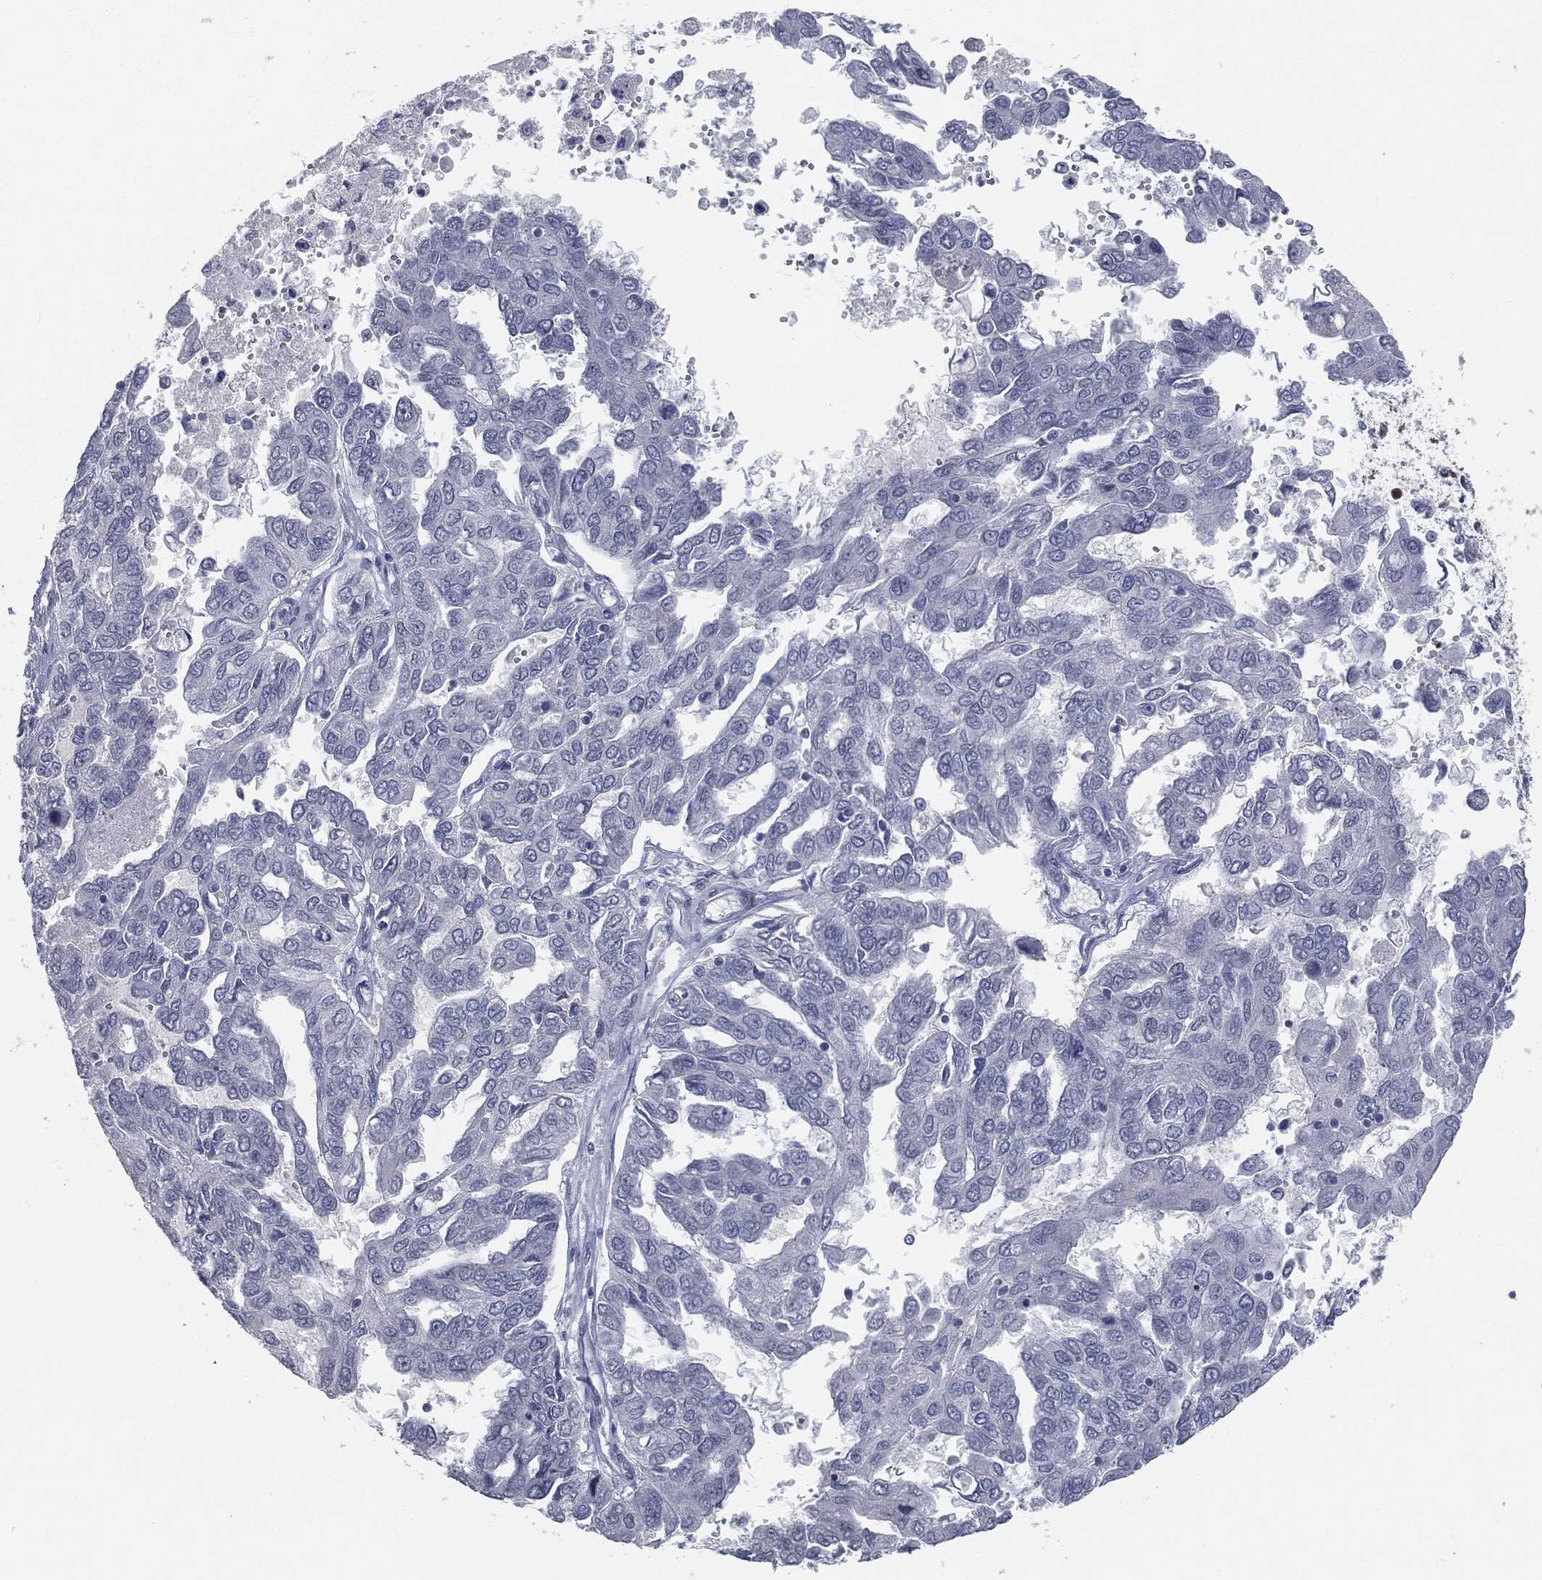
{"staining": {"intensity": "negative", "quantity": "none", "location": "none"}, "tissue": "ovarian cancer", "cell_type": "Tumor cells", "image_type": "cancer", "snomed": [{"axis": "morphology", "description": "Cystadenocarcinoma, serous, NOS"}, {"axis": "topography", "description": "Ovary"}], "caption": "This is an immunohistochemistry (IHC) histopathology image of ovarian cancer. There is no positivity in tumor cells.", "gene": "PRAME", "patient": {"sex": "female", "age": 53}}